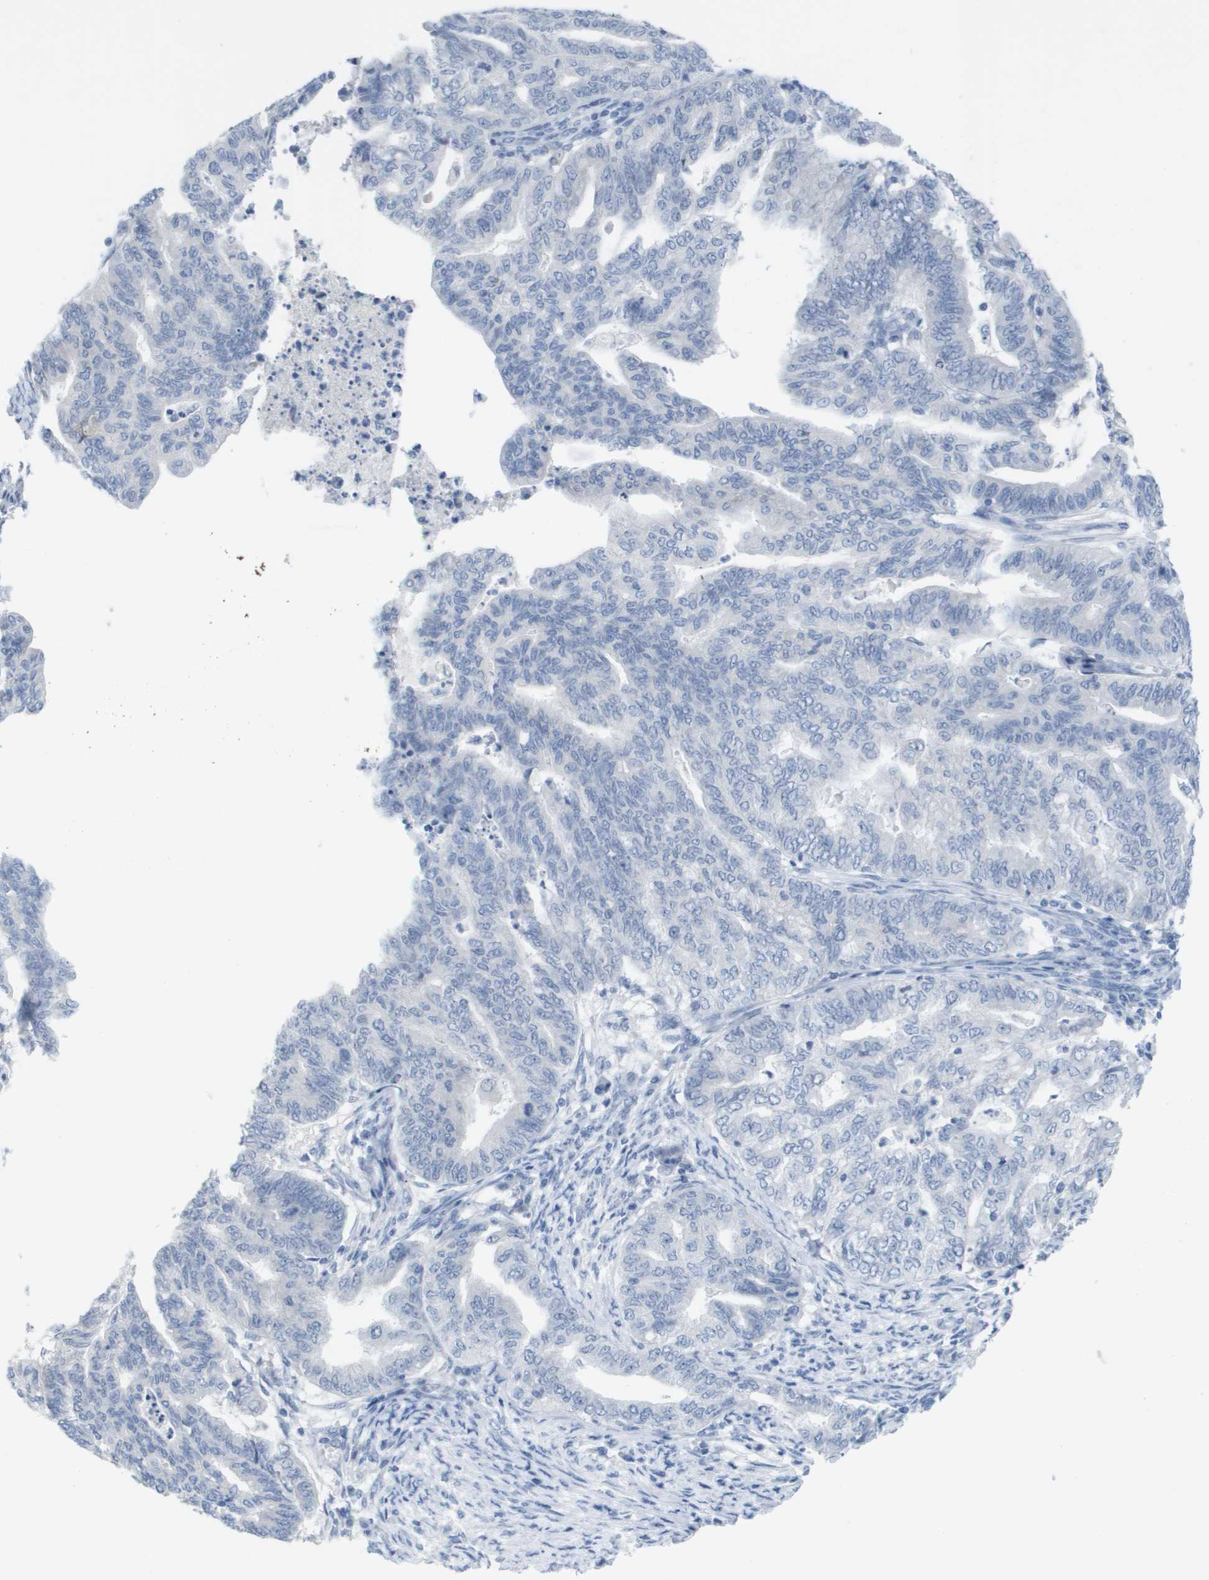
{"staining": {"intensity": "negative", "quantity": "none", "location": "none"}, "tissue": "endometrial cancer", "cell_type": "Tumor cells", "image_type": "cancer", "snomed": [{"axis": "morphology", "description": "Adenocarcinoma, NOS"}, {"axis": "topography", "description": "Endometrium"}], "caption": "DAB immunohistochemical staining of endometrial adenocarcinoma exhibits no significant staining in tumor cells.", "gene": "PDE4A", "patient": {"sex": "female", "age": 79}}